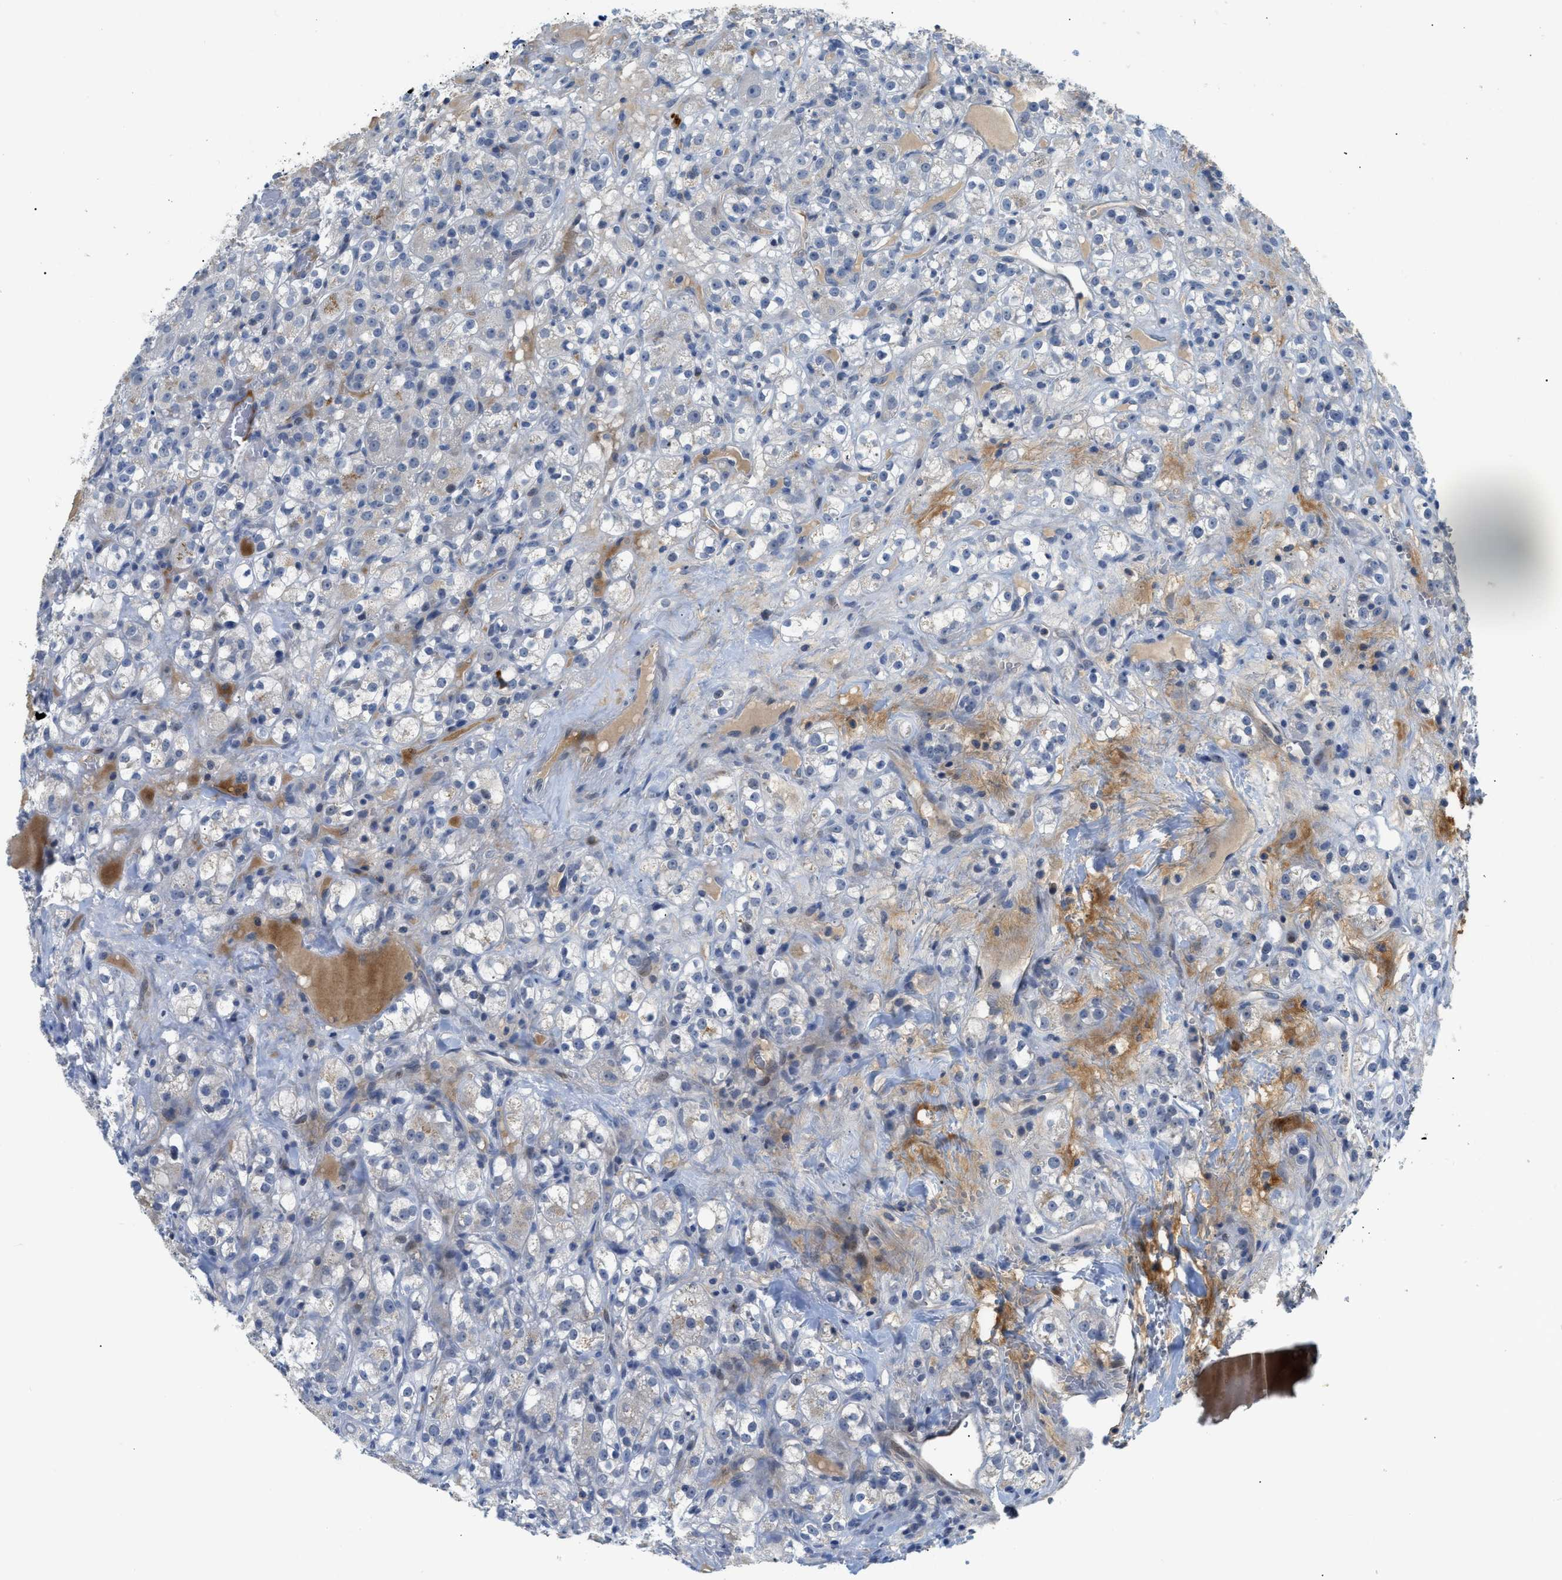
{"staining": {"intensity": "weak", "quantity": "25%-75%", "location": "cytoplasmic/membranous"}, "tissue": "renal cancer", "cell_type": "Tumor cells", "image_type": "cancer", "snomed": [{"axis": "morphology", "description": "Normal tissue, NOS"}, {"axis": "morphology", "description": "Adenocarcinoma, NOS"}, {"axis": "topography", "description": "Kidney"}], "caption": "High-magnification brightfield microscopy of renal cancer (adenocarcinoma) stained with DAB (3,3'-diaminobenzidine) (brown) and counterstained with hematoxylin (blue). tumor cells exhibit weak cytoplasmic/membranous expression is identified in approximately25%-75% of cells.", "gene": "OR9K2", "patient": {"sex": "male", "age": 61}}